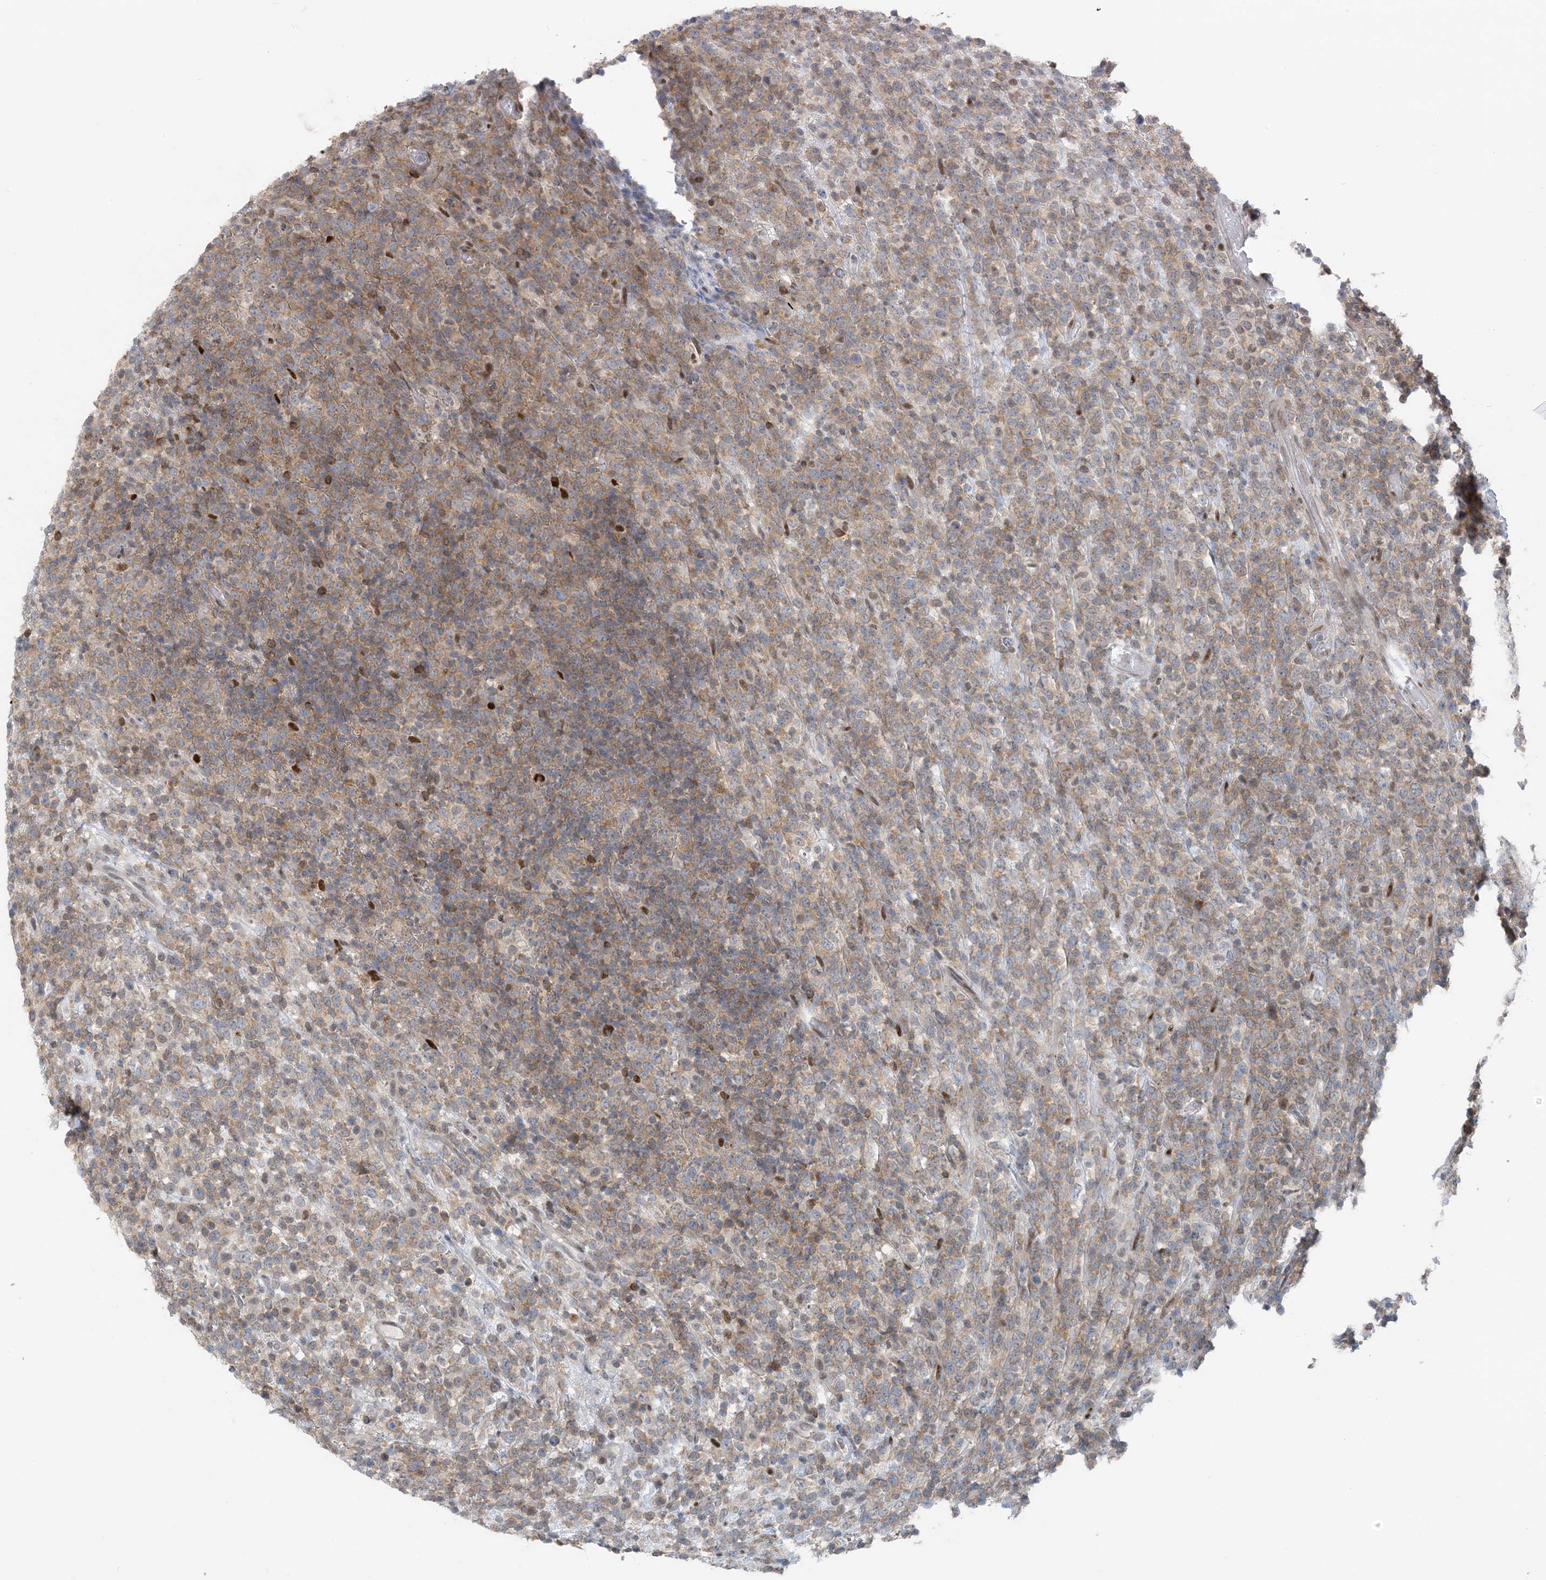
{"staining": {"intensity": "moderate", "quantity": "25%-75%", "location": "cytoplasmic/membranous"}, "tissue": "lymphoma", "cell_type": "Tumor cells", "image_type": "cancer", "snomed": [{"axis": "morphology", "description": "Malignant lymphoma, non-Hodgkin's type, High grade"}, {"axis": "topography", "description": "Colon"}], "caption": "Protein staining of lymphoma tissue displays moderate cytoplasmic/membranous staining in approximately 25%-75% of tumor cells.", "gene": "ZC3H12A", "patient": {"sex": "female", "age": 53}}